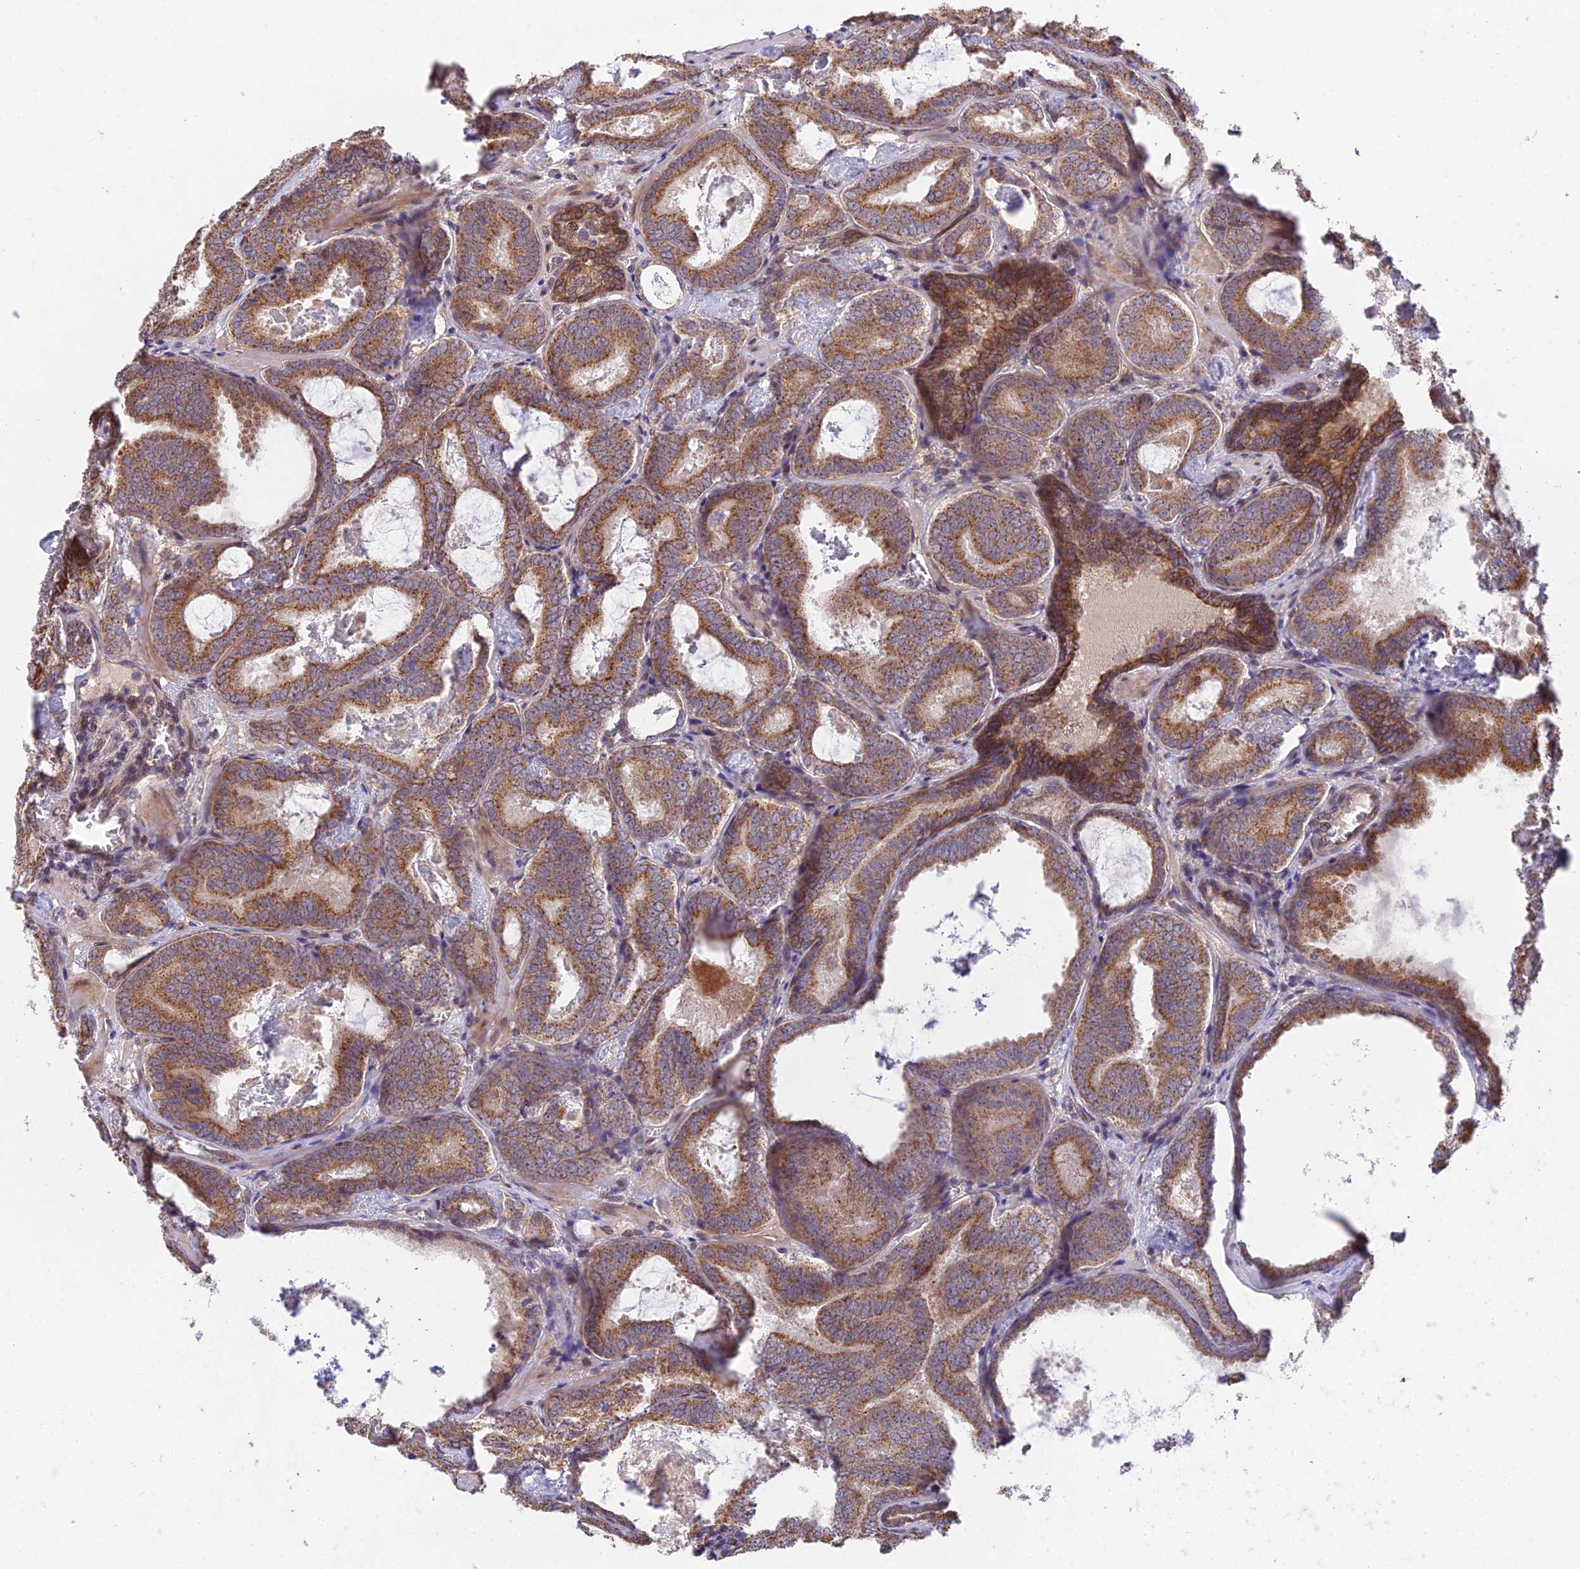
{"staining": {"intensity": "moderate", "quantity": ">75%", "location": "cytoplasmic/membranous"}, "tissue": "prostate cancer", "cell_type": "Tumor cells", "image_type": "cancer", "snomed": [{"axis": "morphology", "description": "Adenocarcinoma, Low grade"}, {"axis": "topography", "description": "Prostate"}], "caption": "Immunohistochemical staining of human prostate low-grade adenocarcinoma reveals moderate cytoplasmic/membranous protein positivity in approximately >75% of tumor cells.", "gene": "CYP2R1", "patient": {"sex": "male", "age": 60}}